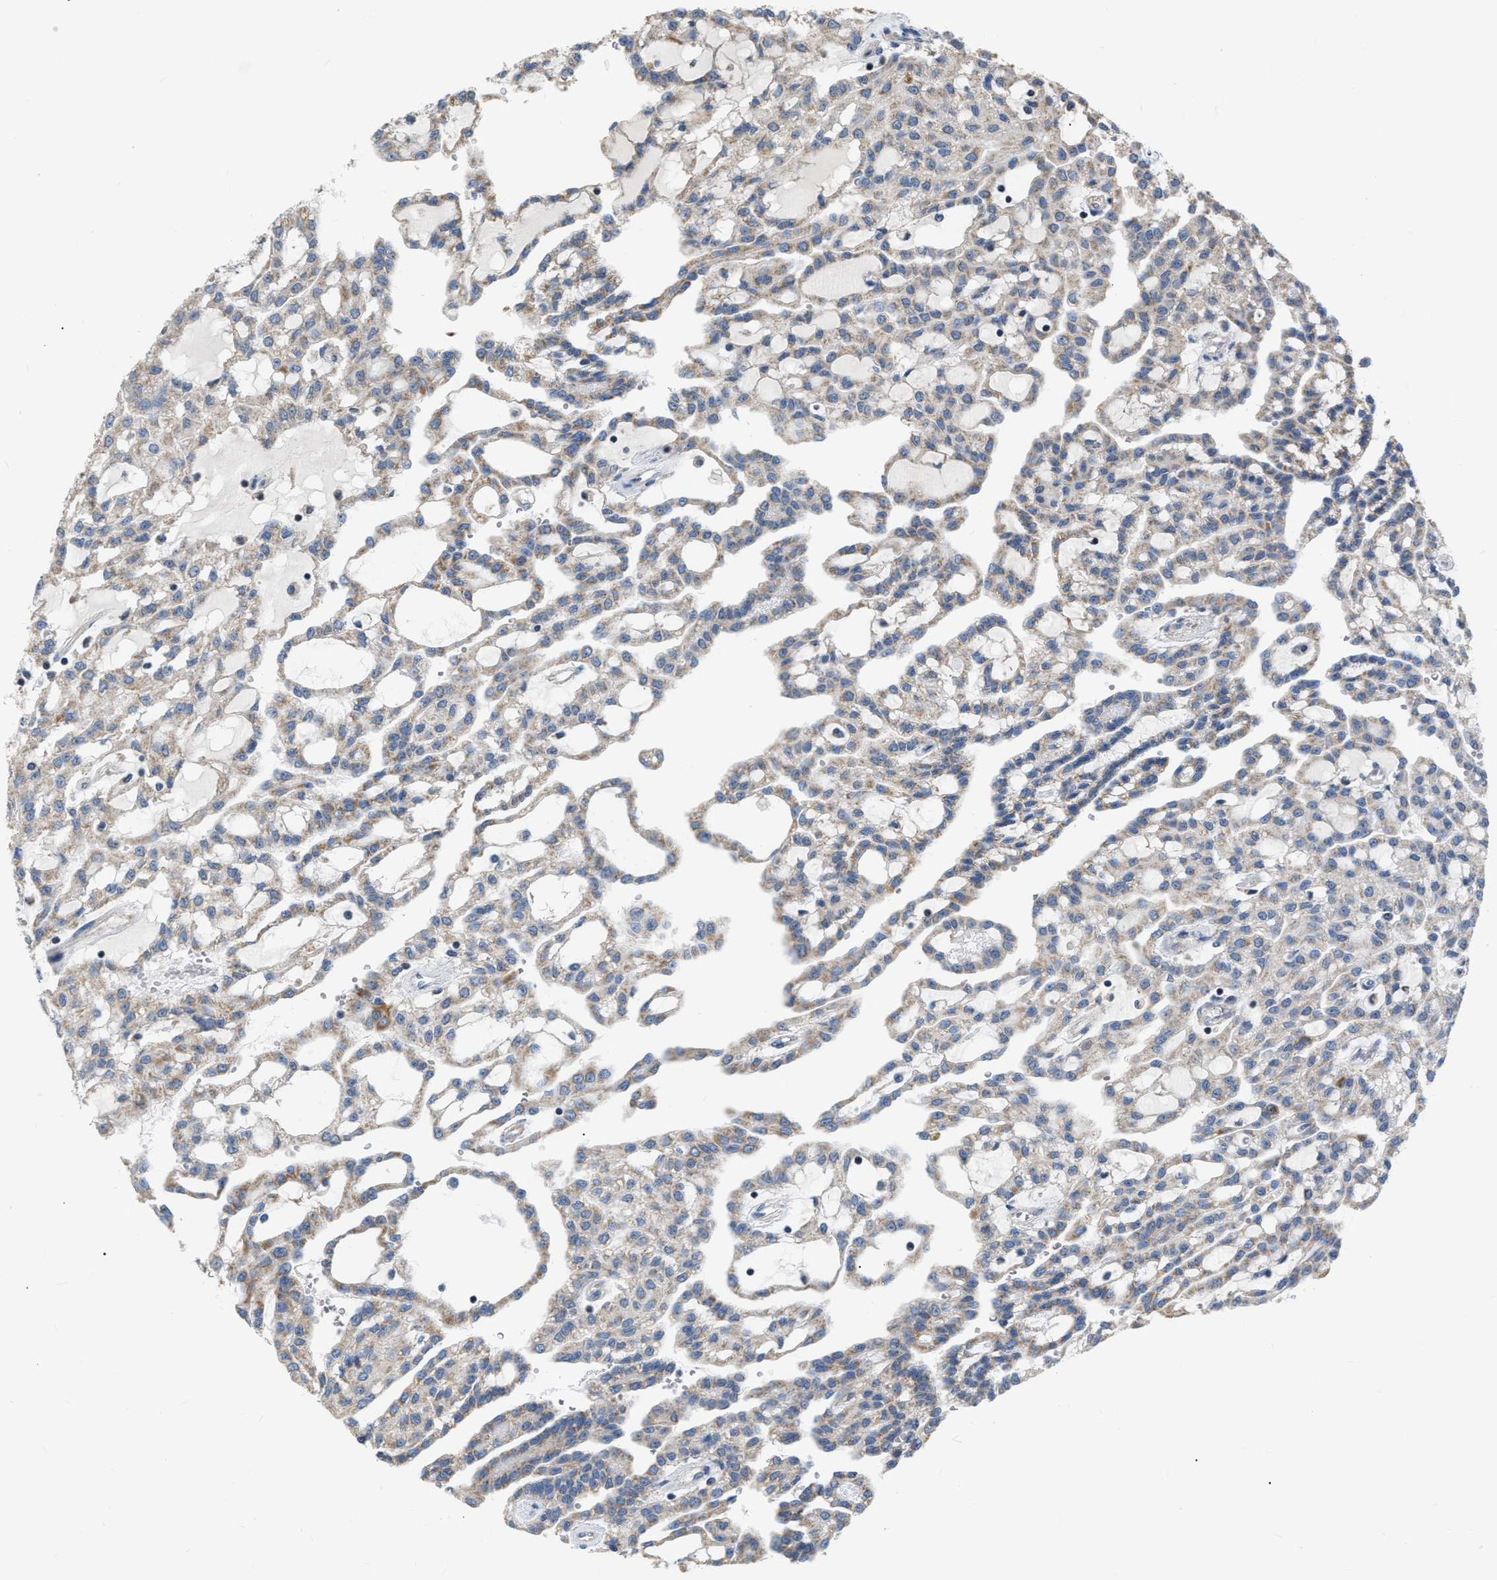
{"staining": {"intensity": "weak", "quantity": ">75%", "location": "cytoplasmic/membranous"}, "tissue": "renal cancer", "cell_type": "Tumor cells", "image_type": "cancer", "snomed": [{"axis": "morphology", "description": "Adenocarcinoma, NOS"}, {"axis": "topography", "description": "Kidney"}], "caption": "Tumor cells exhibit low levels of weak cytoplasmic/membranous expression in about >75% of cells in renal cancer.", "gene": "DDX56", "patient": {"sex": "male", "age": 63}}